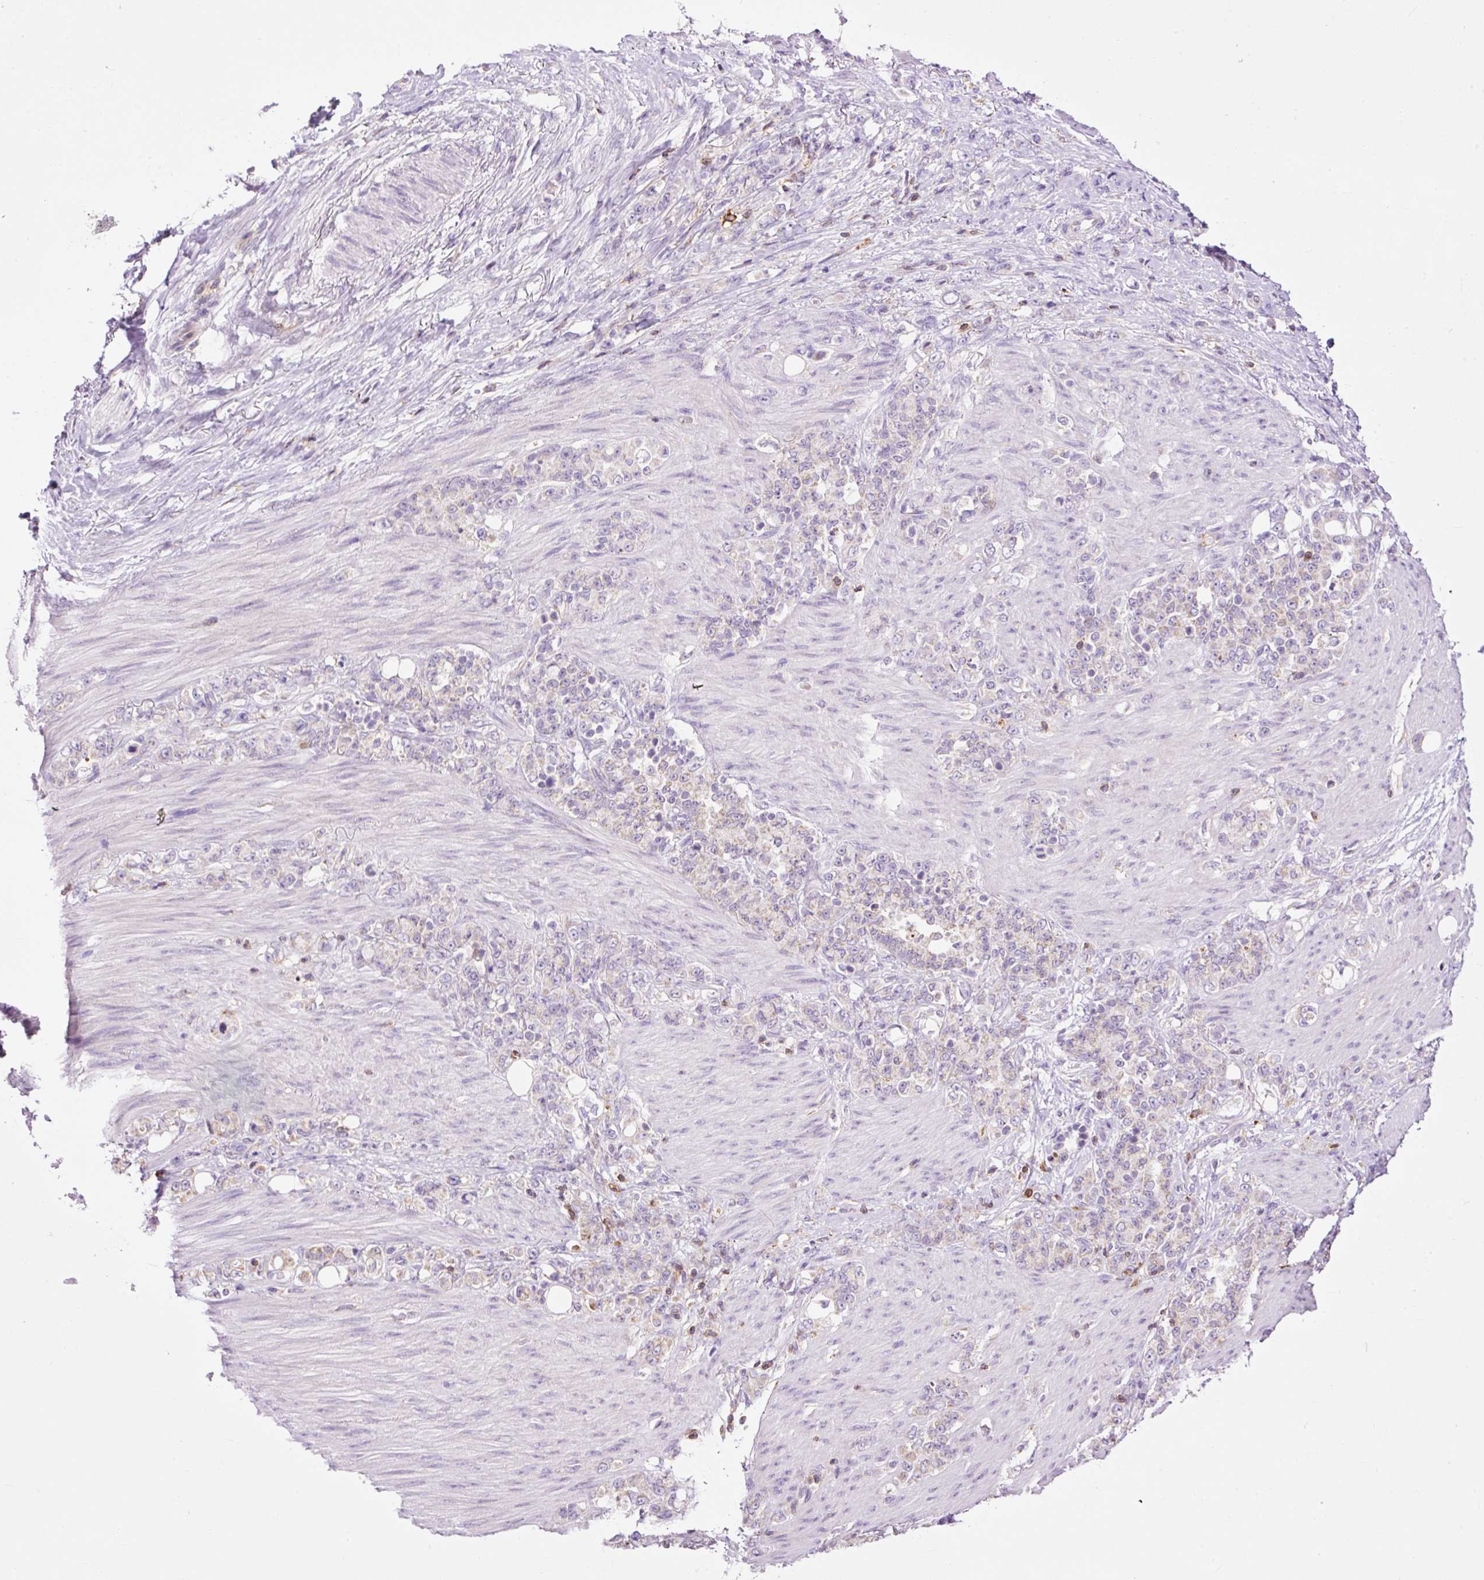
{"staining": {"intensity": "negative", "quantity": "none", "location": "none"}, "tissue": "stomach cancer", "cell_type": "Tumor cells", "image_type": "cancer", "snomed": [{"axis": "morphology", "description": "Normal tissue, NOS"}, {"axis": "morphology", "description": "Adenocarcinoma, NOS"}, {"axis": "topography", "description": "Stomach"}], "caption": "Image shows no significant protein positivity in tumor cells of stomach cancer (adenocarcinoma).", "gene": "CD83", "patient": {"sex": "female", "age": 79}}